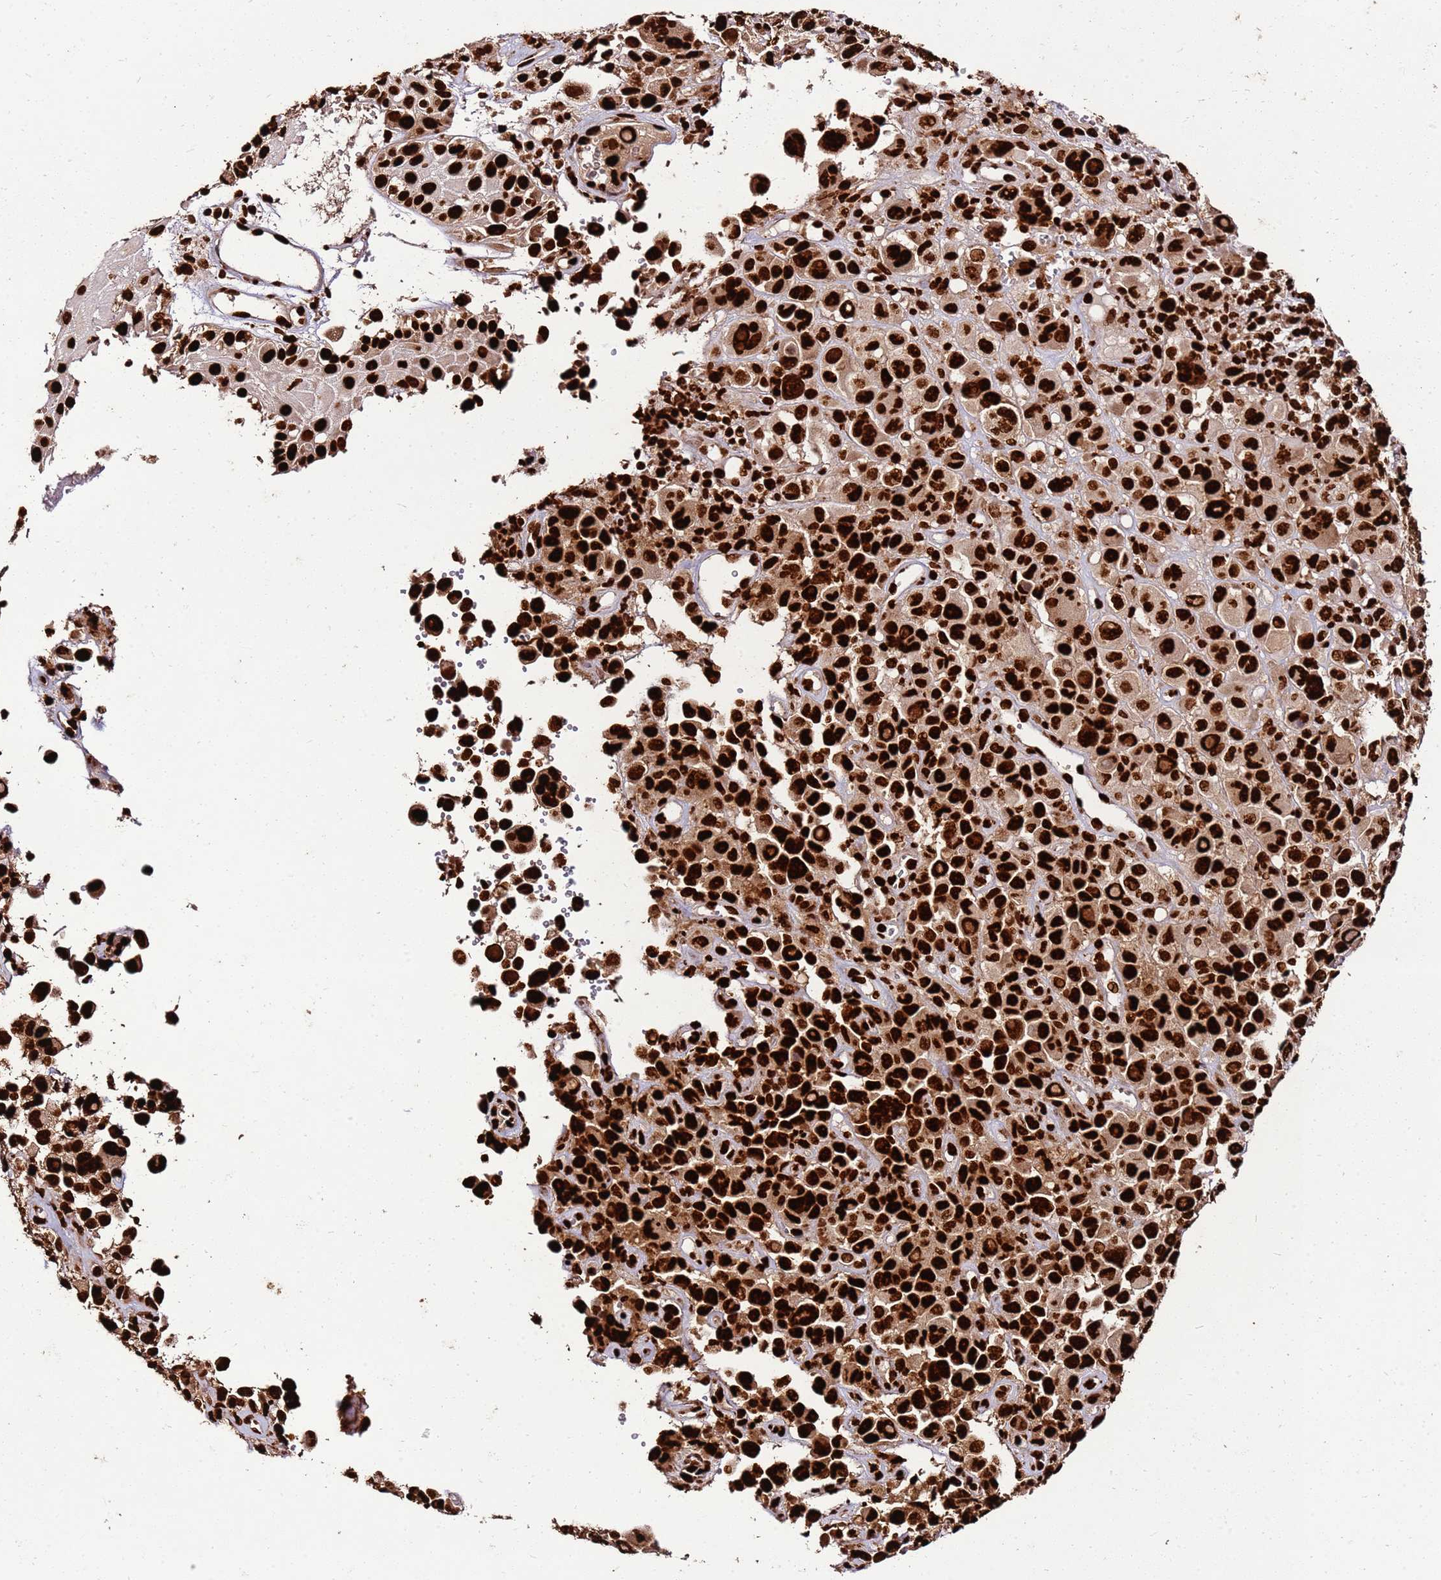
{"staining": {"intensity": "strong", "quantity": ">75%", "location": "nuclear"}, "tissue": "melanoma", "cell_type": "Tumor cells", "image_type": "cancer", "snomed": [{"axis": "morphology", "description": "Malignant melanoma, NOS"}, {"axis": "topography", "description": "Skin of trunk"}], "caption": "IHC of melanoma shows high levels of strong nuclear positivity in approximately >75% of tumor cells. Using DAB (brown) and hematoxylin (blue) stains, captured at high magnification using brightfield microscopy.", "gene": "HNRNPAB", "patient": {"sex": "male", "age": 71}}